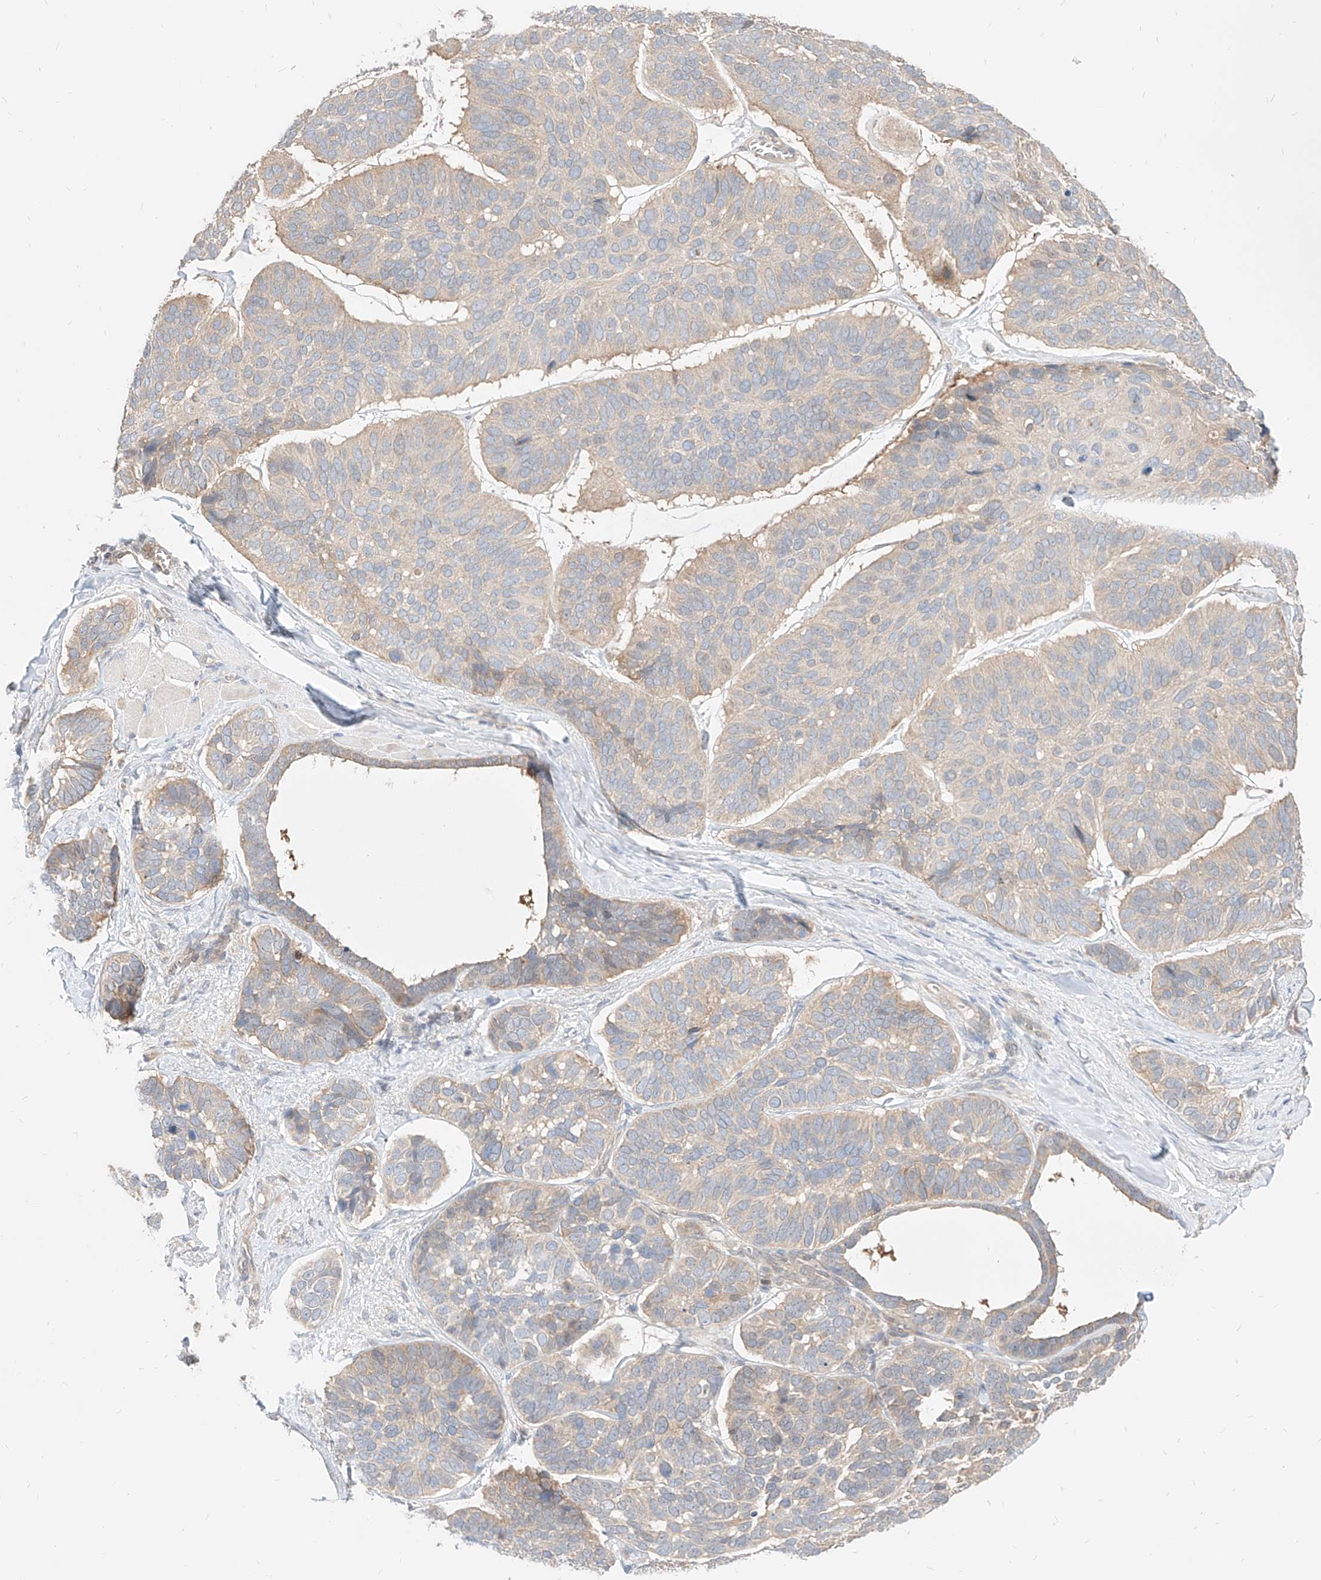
{"staining": {"intensity": "weak", "quantity": "<25%", "location": "cytoplasmic/membranous"}, "tissue": "skin cancer", "cell_type": "Tumor cells", "image_type": "cancer", "snomed": [{"axis": "morphology", "description": "Basal cell carcinoma"}, {"axis": "topography", "description": "Skin"}], "caption": "An immunohistochemistry (IHC) image of skin basal cell carcinoma is shown. There is no staining in tumor cells of skin basal cell carcinoma.", "gene": "TSNAX", "patient": {"sex": "male", "age": 62}}